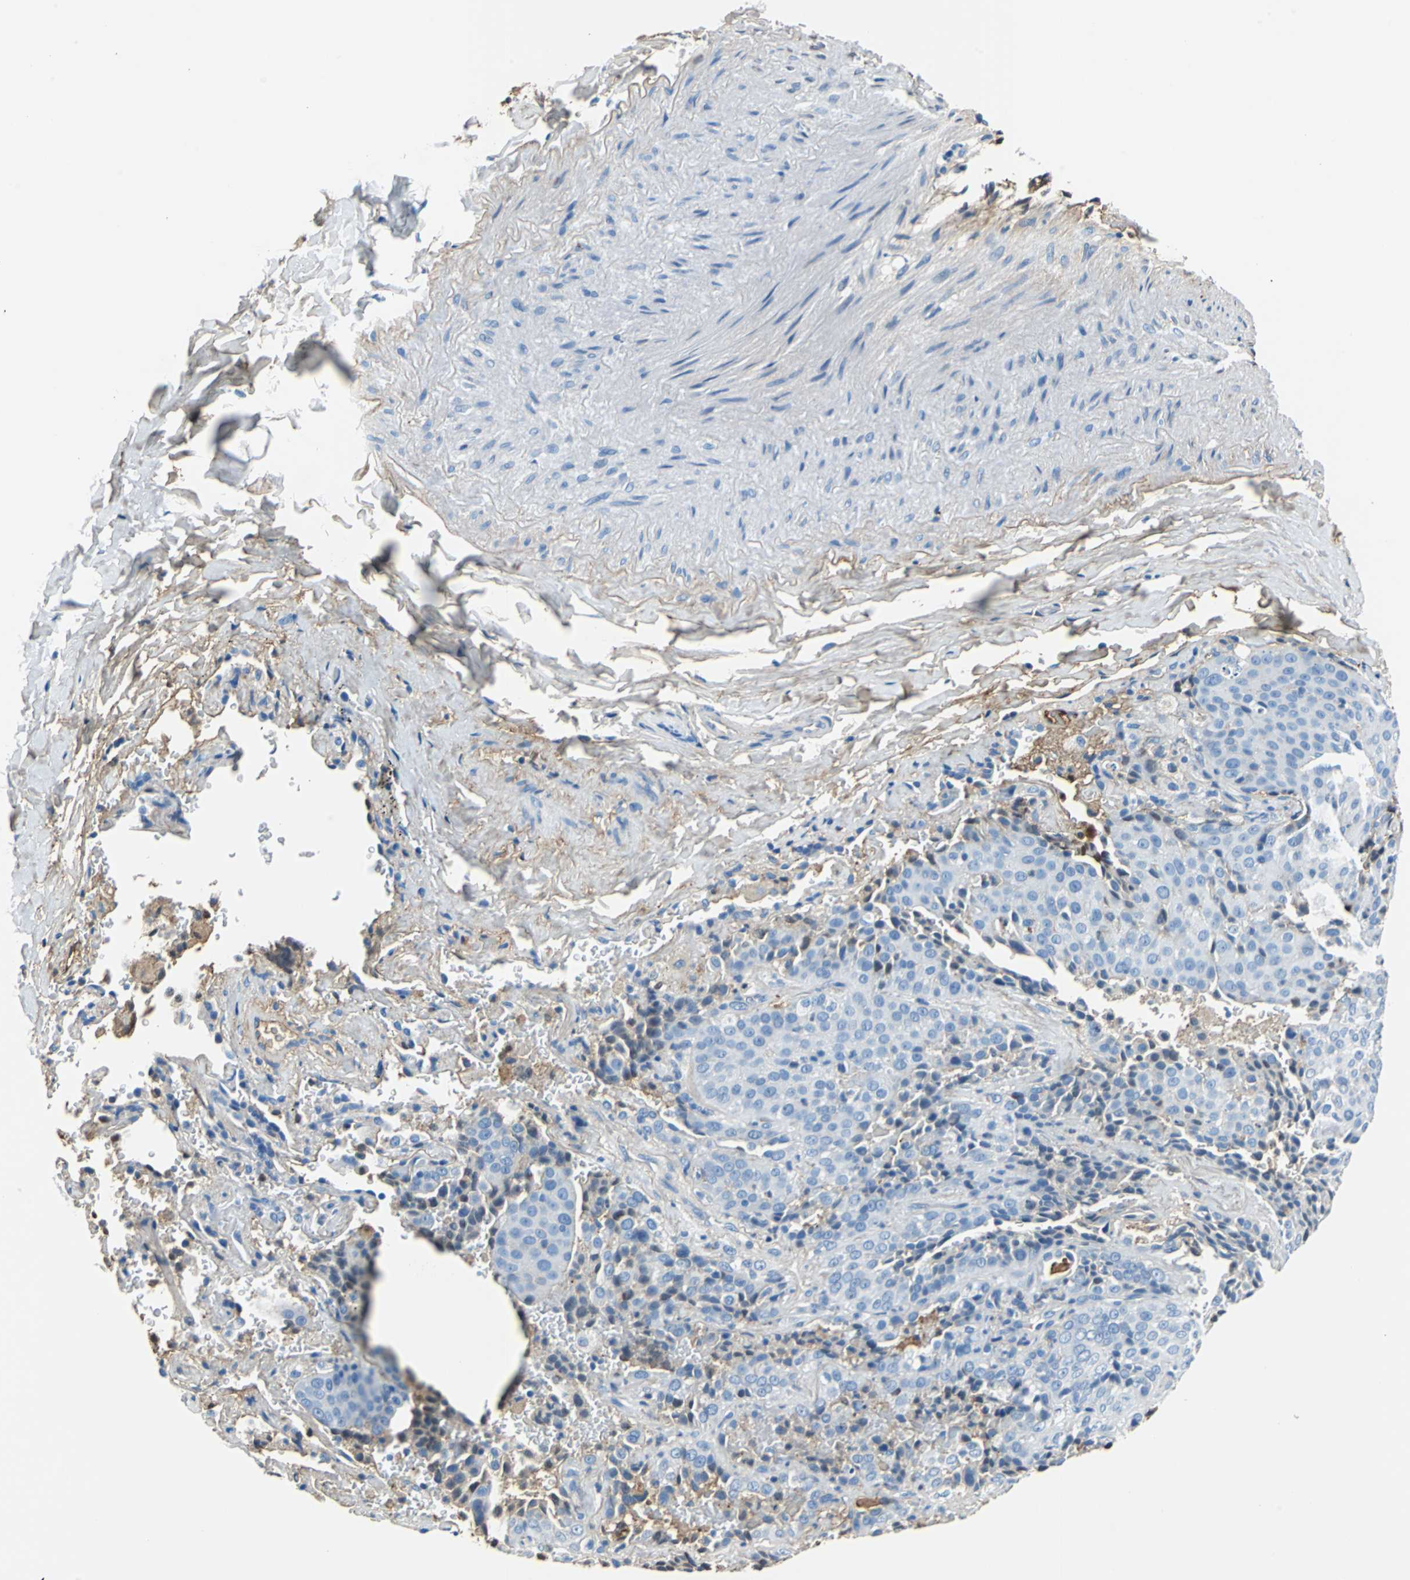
{"staining": {"intensity": "weak", "quantity": "<25%", "location": "cytoplasmic/membranous"}, "tissue": "lung cancer", "cell_type": "Tumor cells", "image_type": "cancer", "snomed": [{"axis": "morphology", "description": "Squamous cell carcinoma, NOS"}, {"axis": "topography", "description": "Lung"}], "caption": "Lung cancer (squamous cell carcinoma) stained for a protein using IHC exhibits no positivity tumor cells.", "gene": "ALB", "patient": {"sex": "male", "age": 54}}